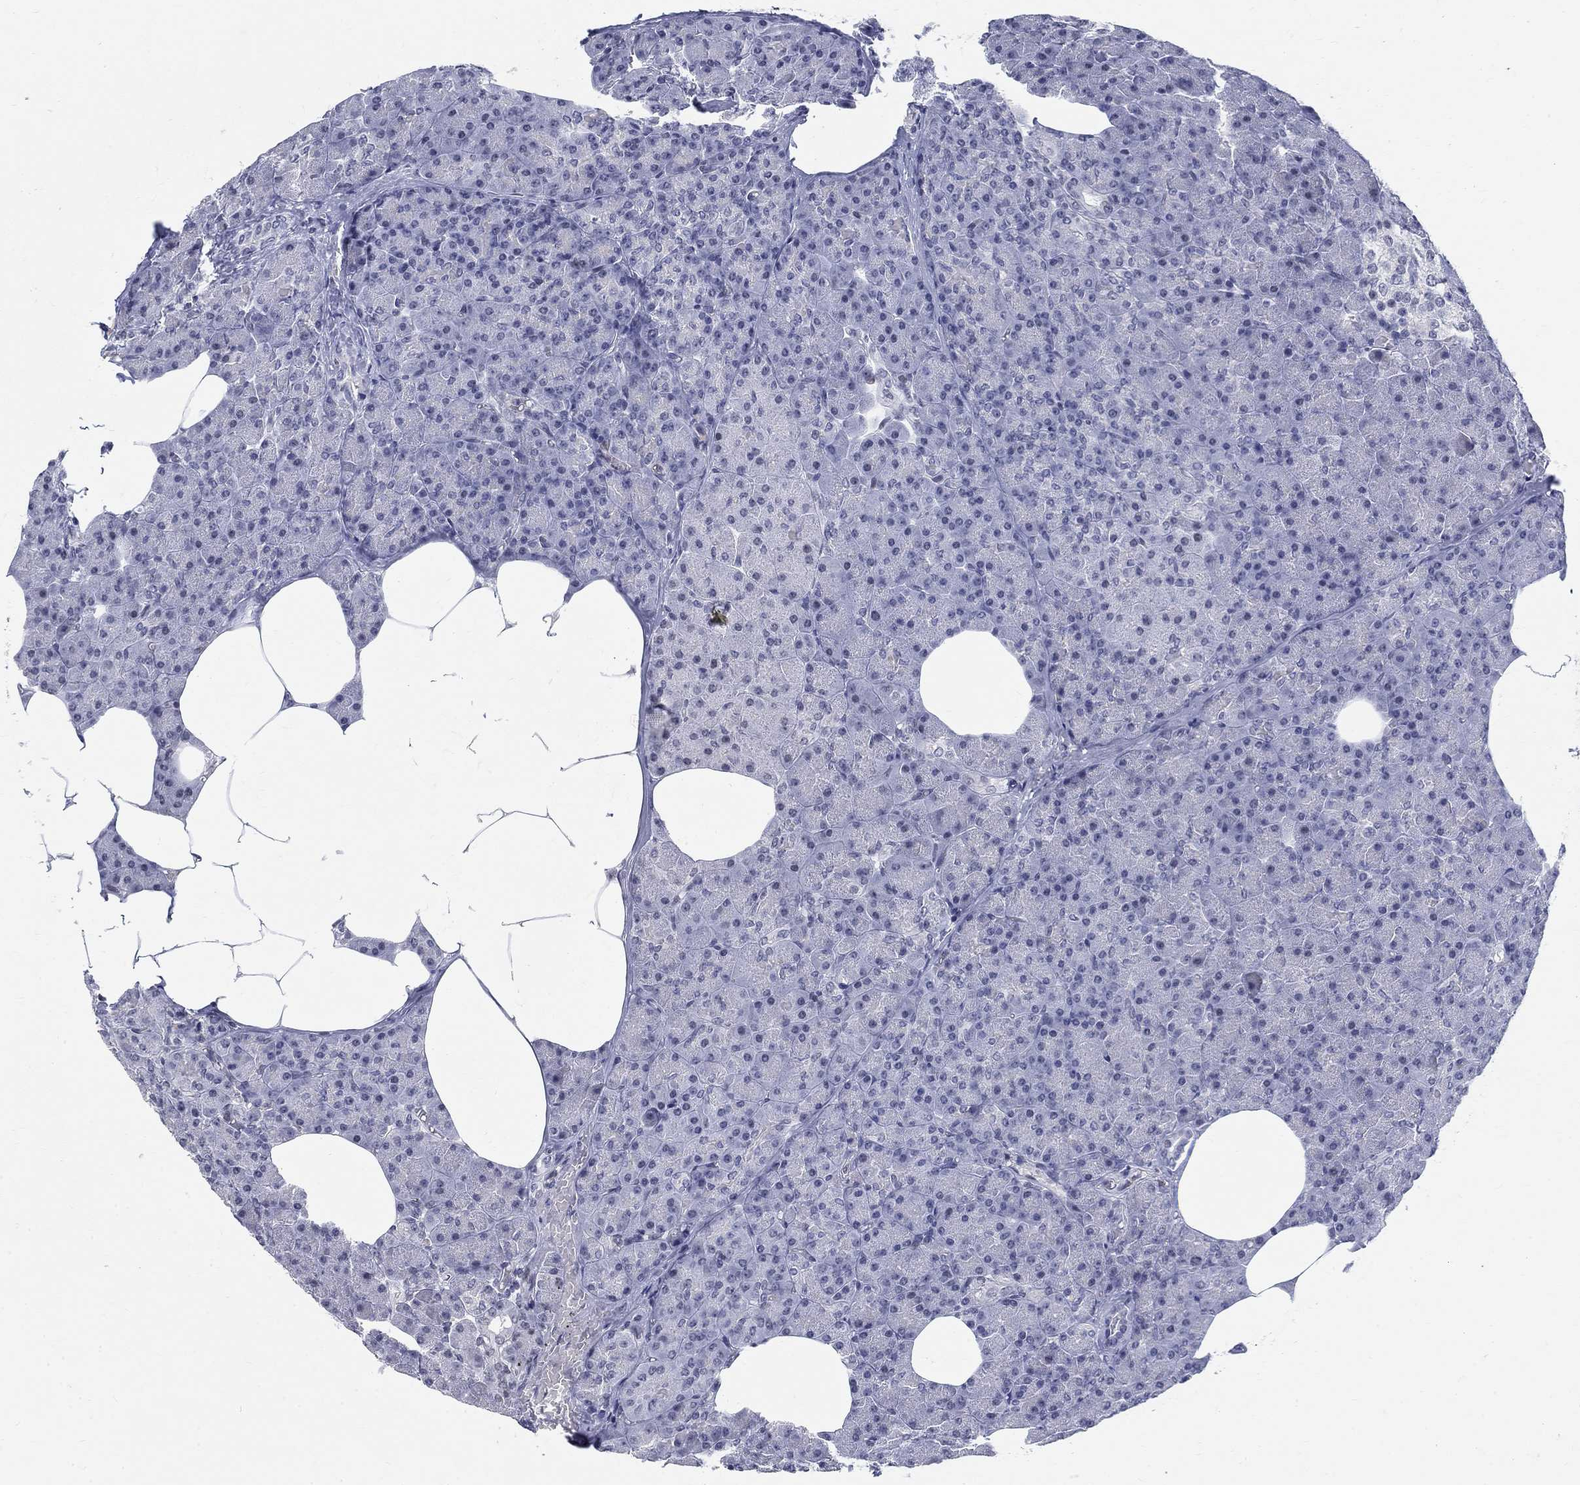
{"staining": {"intensity": "negative", "quantity": "none", "location": "none"}, "tissue": "pancreas", "cell_type": "Exocrine glandular cells", "image_type": "normal", "snomed": [{"axis": "morphology", "description": "Normal tissue, NOS"}, {"axis": "topography", "description": "Pancreas"}], "caption": "Protein analysis of benign pancreas demonstrates no significant expression in exocrine glandular cells.", "gene": "BHLHE22", "patient": {"sex": "female", "age": 45}}